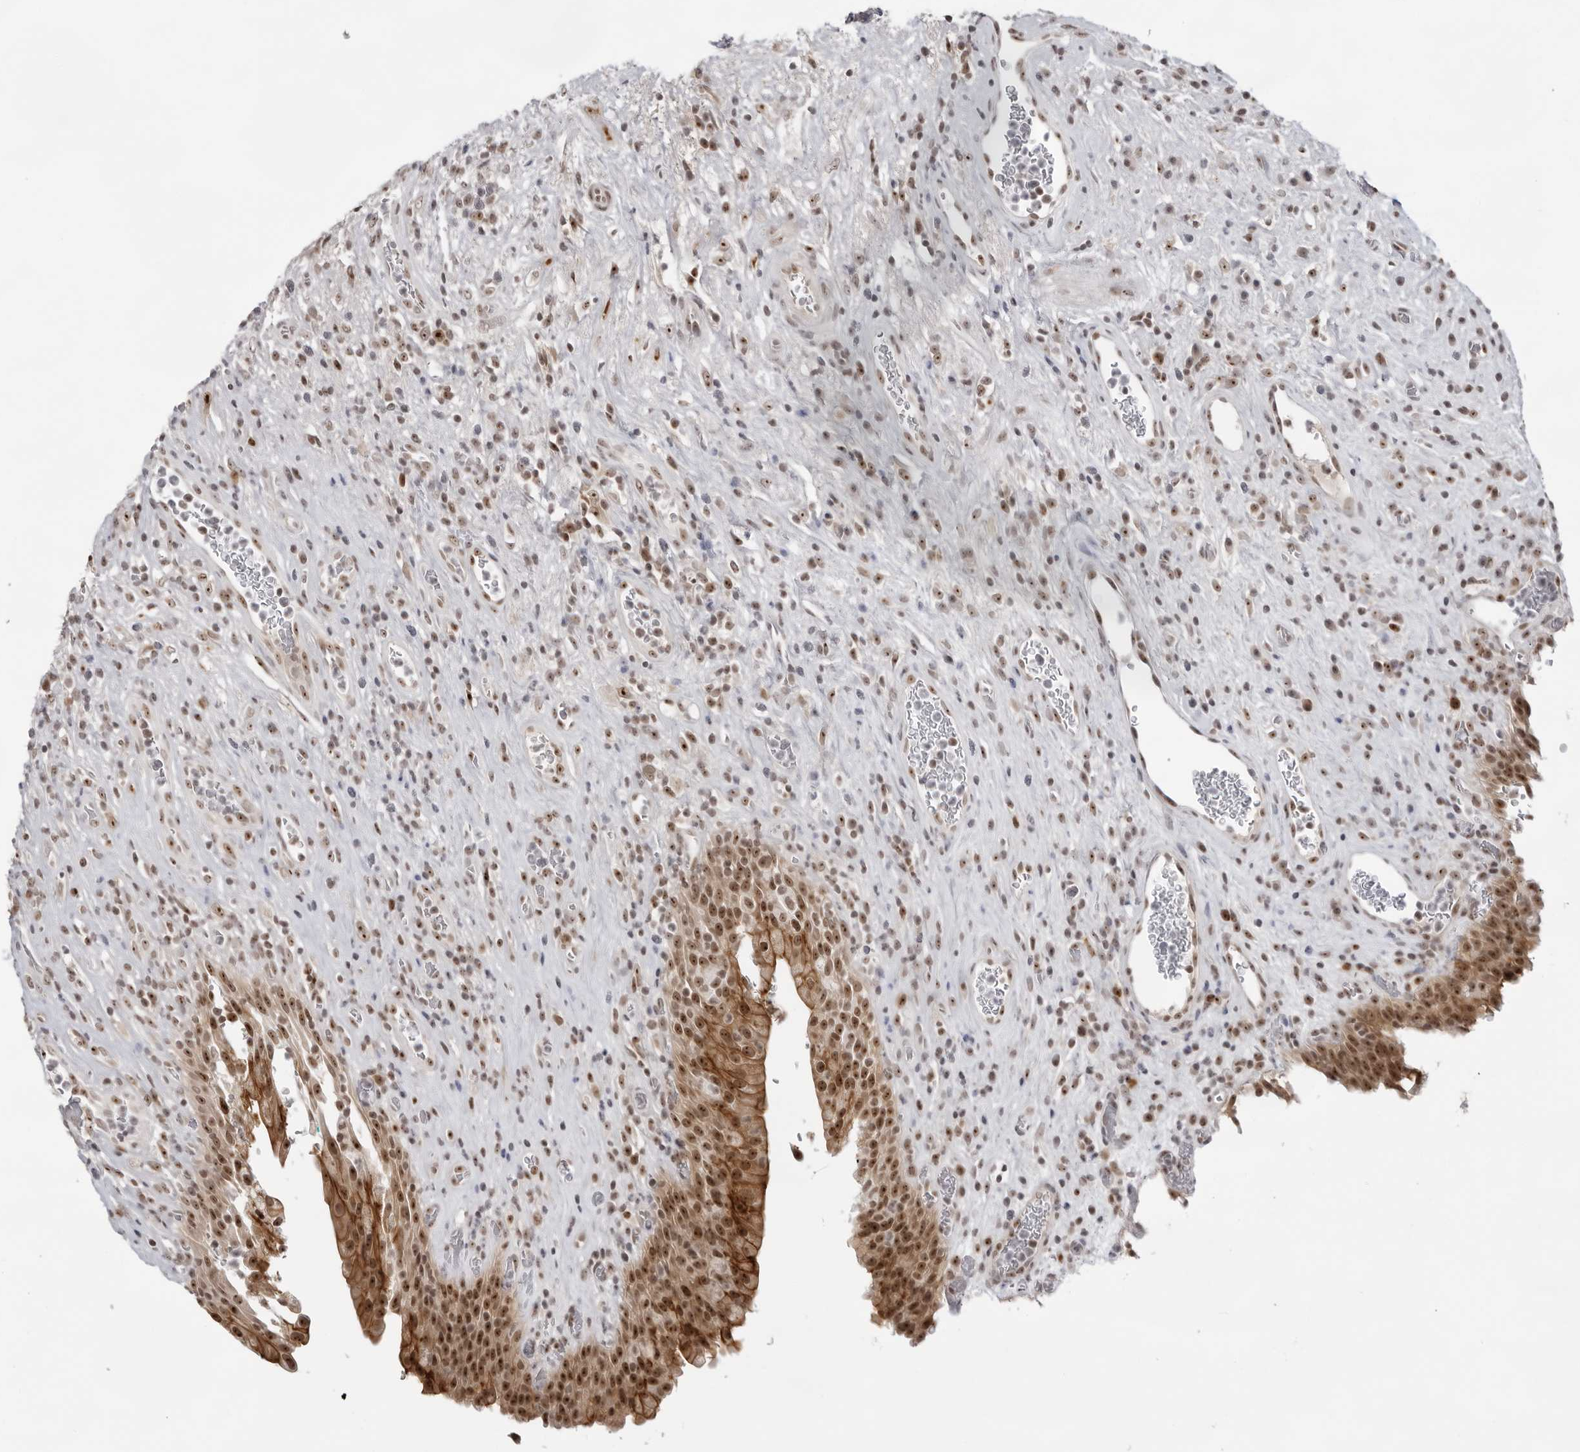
{"staining": {"intensity": "strong", "quantity": ">75%", "location": "cytoplasmic/membranous,nuclear"}, "tissue": "urinary bladder", "cell_type": "Urothelial cells", "image_type": "normal", "snomed": [{"axis": "morphology", "description": "Normal tissue, NOS"}, {"axis": "morphology", "description": "Inflammation, NOS"}, {"axis": "topography", "description": "Urinary bladder"}], "caption": "High-magnification brightfield microscopy of normal urinary bladder stained with DAB (3,3'-diaminobenzidine) (brown) and counterstained with hematoxylin (blue). urothelial cells exhibit strong cytoplasmic/membranous,nuclear staining is appreciated in about>75% of cells. The protein is stained brown, and the nuclei are stained in blue (DAB IHC with brightfield microscopy, high magnification).", "gene": "EXOSC10", "patient": {"sex": "female", "age": 75}}